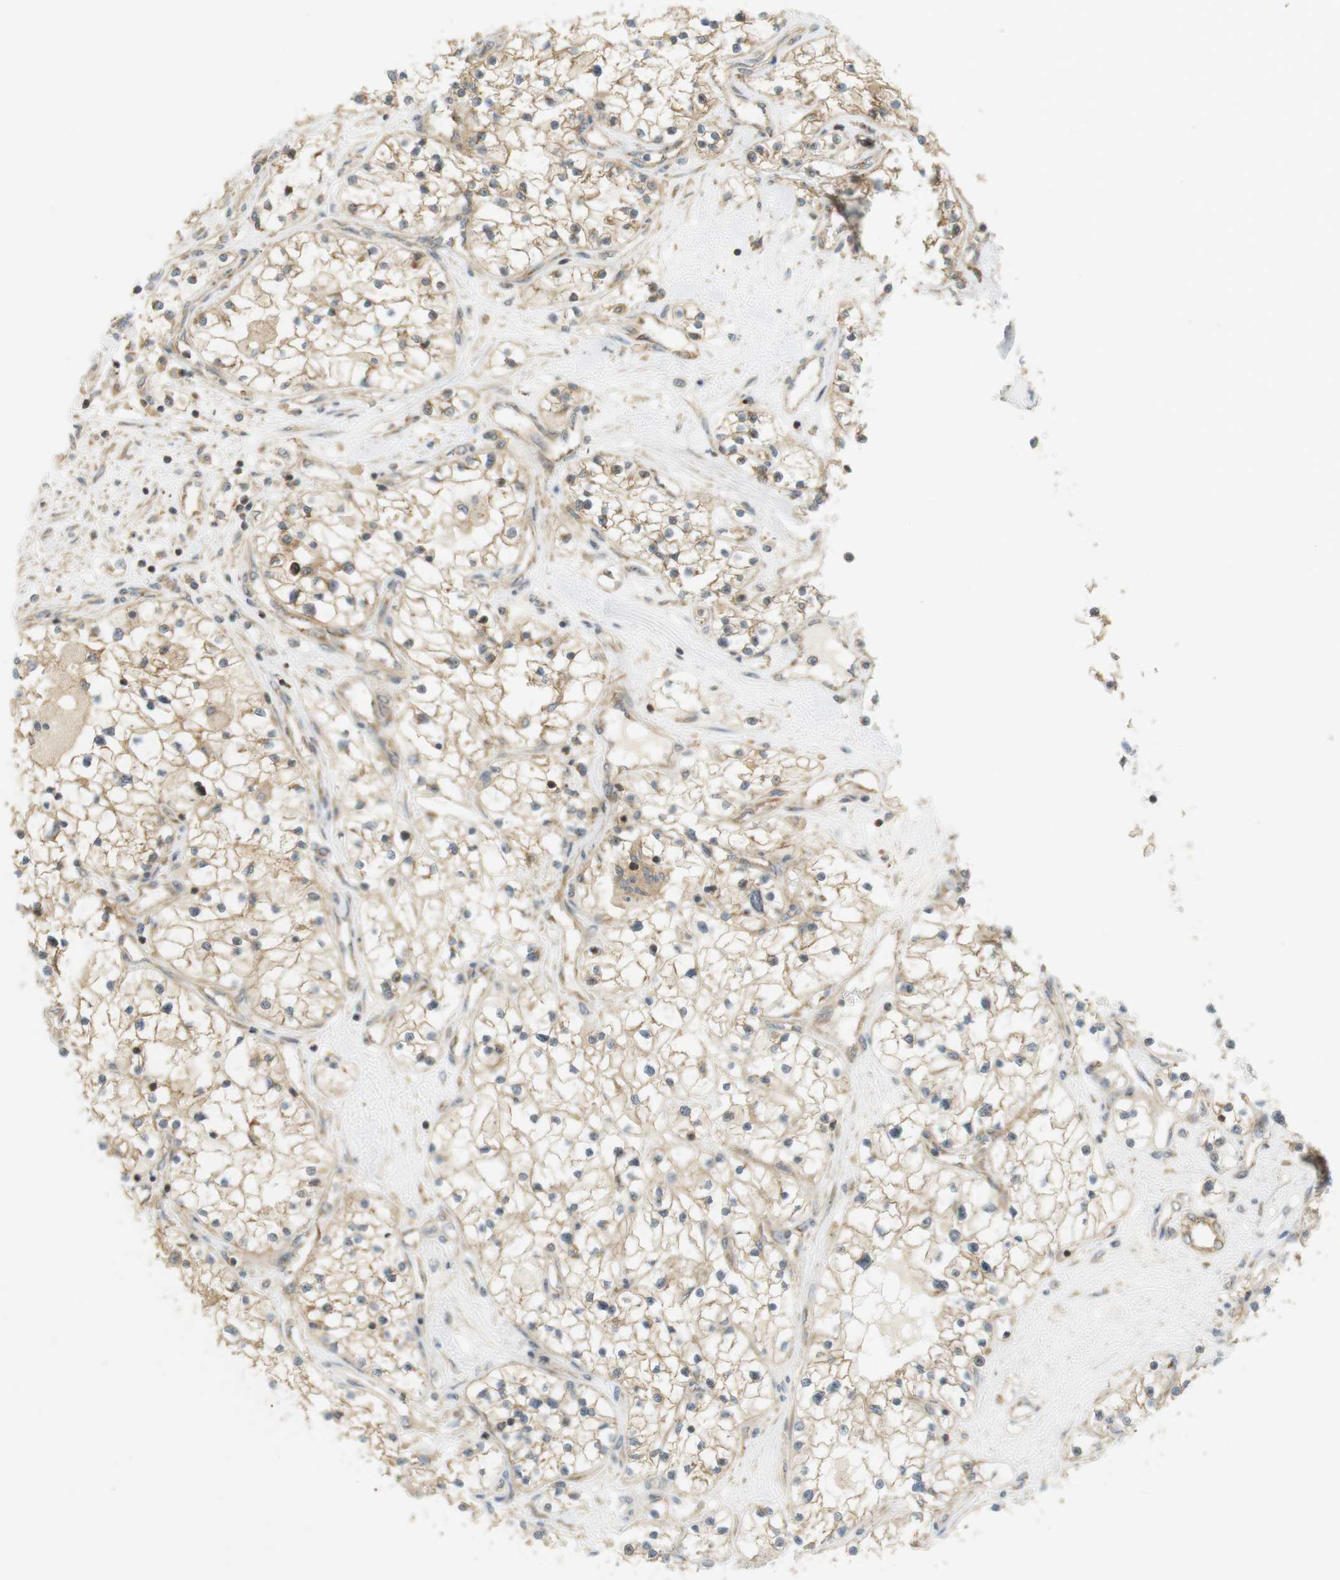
{"staining": {"intensity": "weak", "quantity": ">75%", "location": "cytoplasmic/membranous"}, "tissue": "renal cancer", "cell_type": "Tumor cells", "image_type": "cancer", "snomed": [{"axis": "morphology", "description": "Adenocarcinoma, NOS"}, {"axis": "topography", "description": "Kidney"}], "caption": "Protein analysis of renal cancer tissue displays weak cytoplasmic/membranous staining in about >75% of tumor cells.", "gene": "PA2G4", "patient": {"sex": "male", "age": 68}}